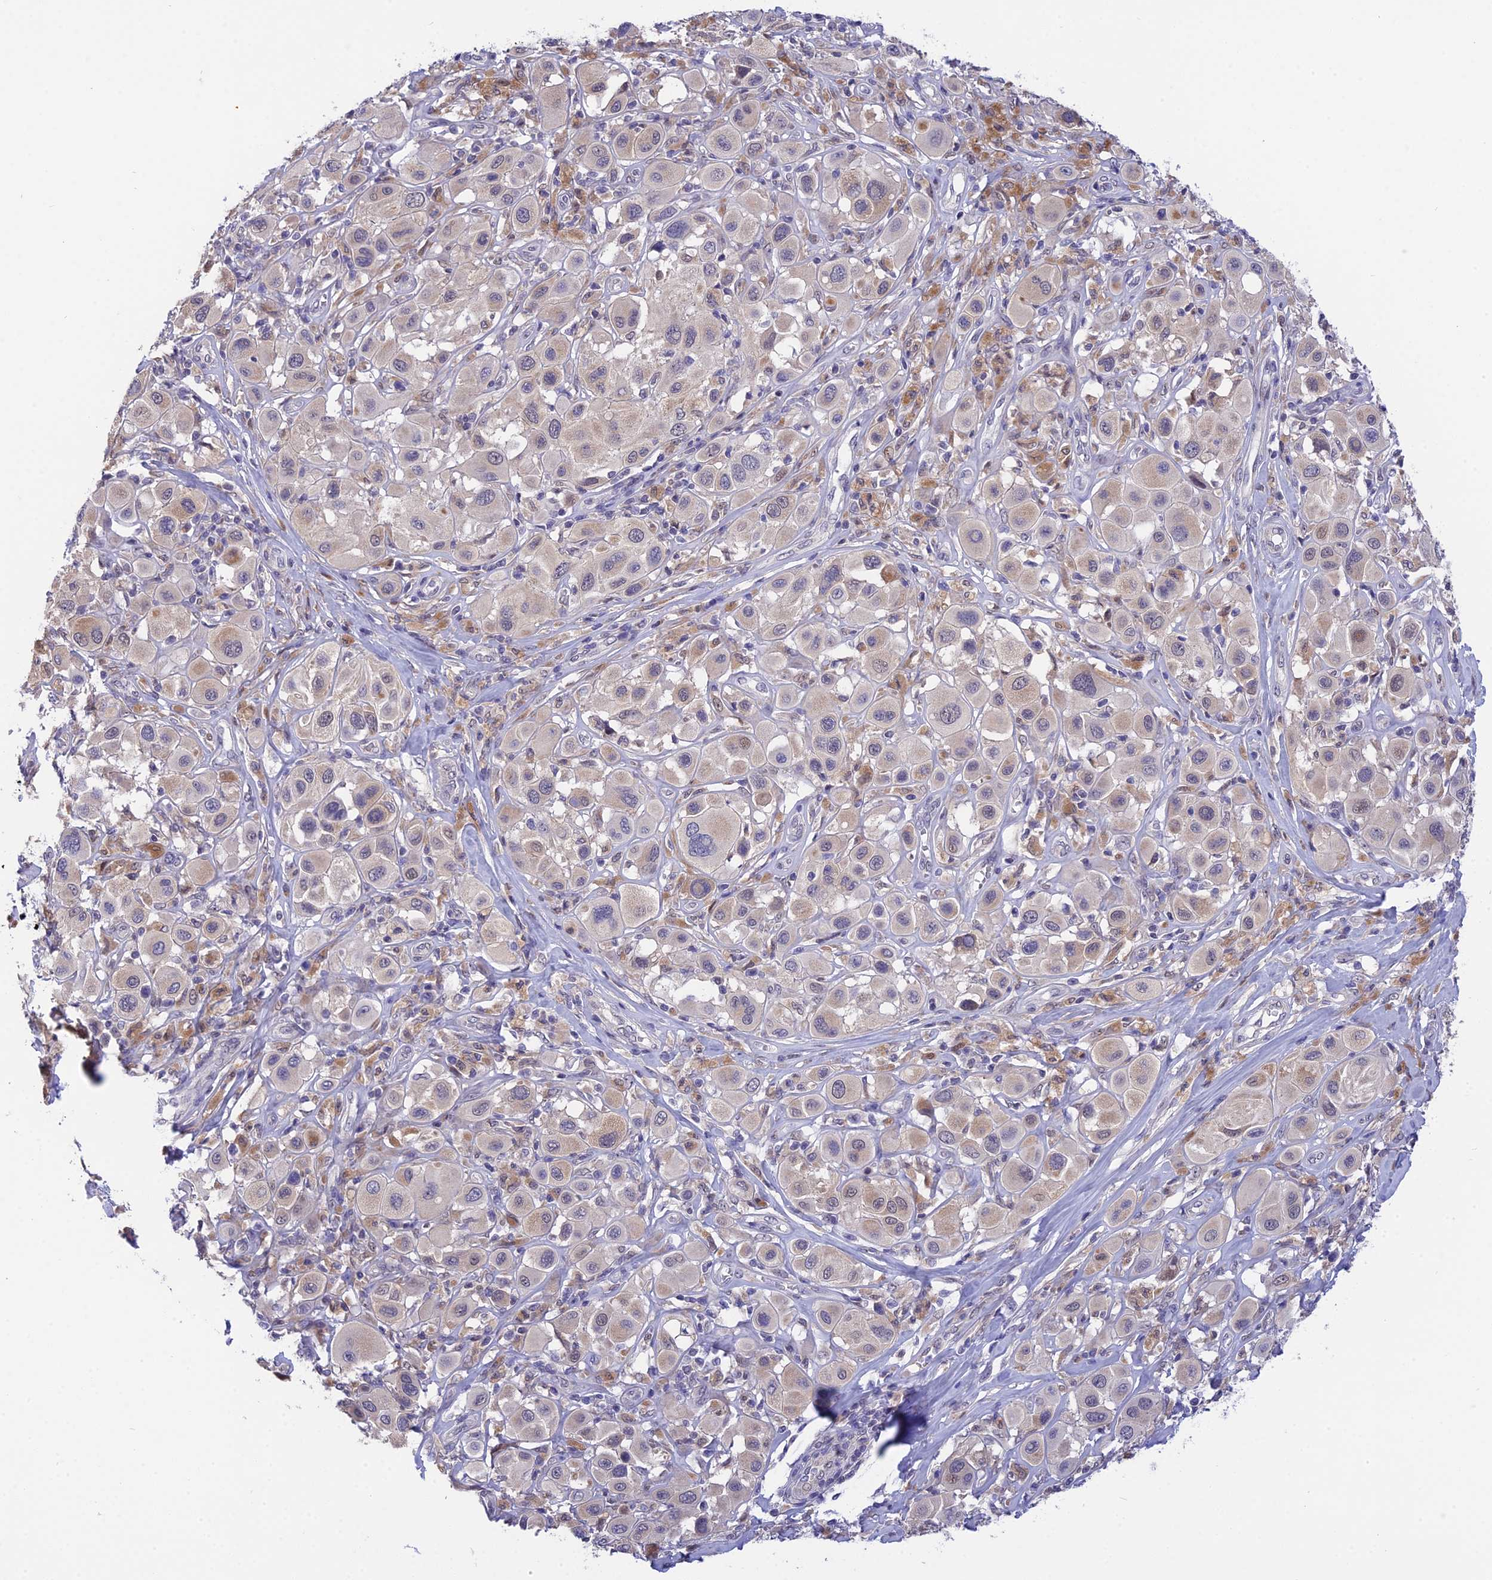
{"staining": {"intensity": "negative", "quantity": "none", "location": "none"}, "tissue": "melanoma", "cell_type": "Tumor cells", "image_type": "cancer", "snomed": [{"axis": "morphology", "description": "Malignant melanoma, Metastatic site"}, {"axis": "topography", "description": "Skin"}], "caption": "The immunohistochemistry image has no significant expression in tumor cells of malignant melanoma (metastatic site) tissue.", "gene": "KCTD14", "patient": {"sex": "male", "age": 41}}